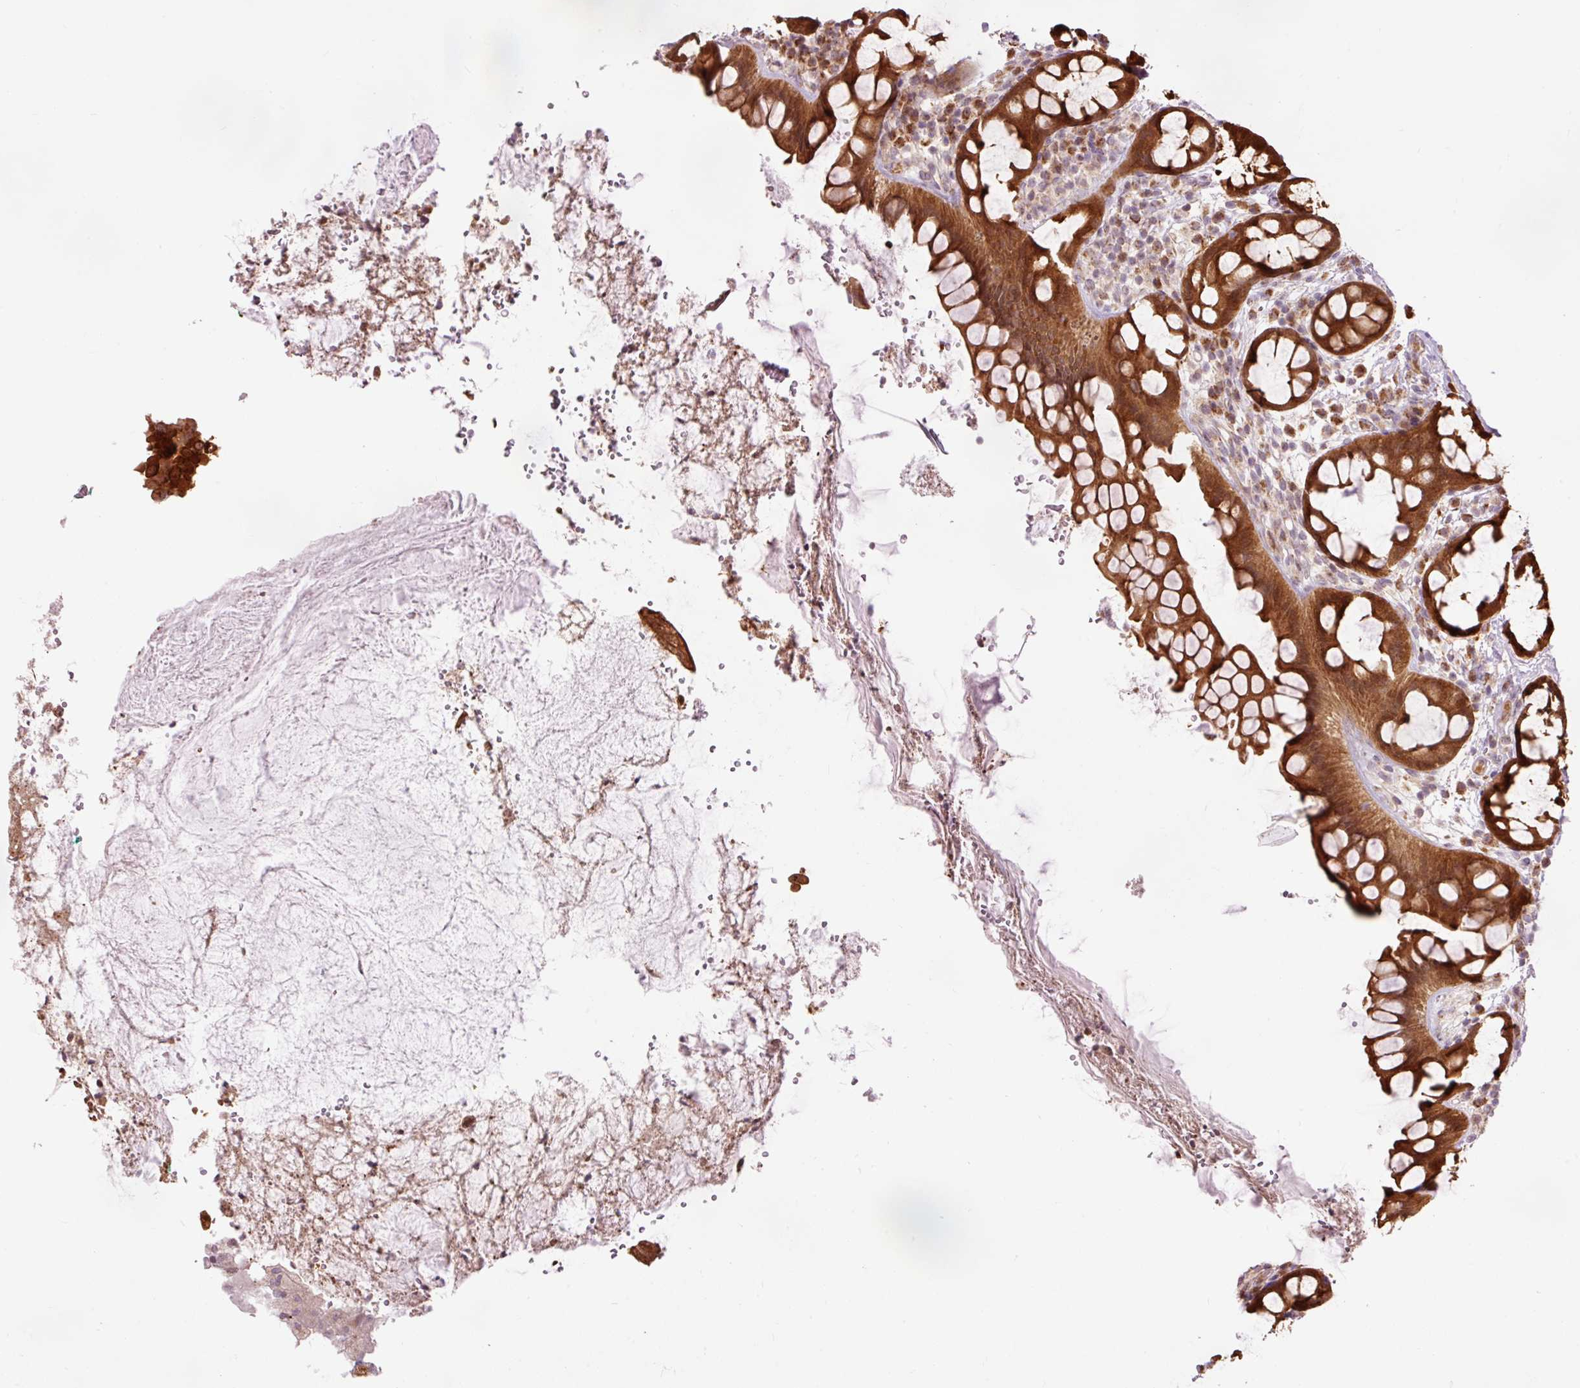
{"staining": {"intensity": "strong", "quantity": ">75%", "location": "cytoplasmic/membranous"}, "tissue": "rectum", "cell_type": "Glandular cells", "image_type": "normal", "snomed": [{"axis": "morphology", "description": "Normal tissue, NOS"}, {"axis": "topography", "description": "Rectum"}, {"axis": "topography", "description": "Peripheral nerve tissue"}], "caption": "Rectum was stained to show a protein in brown. There is high levels of strong cytoplasmic/membranous staining in about >75% of glandular cells.", "gene": "PRDX5", "patient": {"sex": "female", "age": 69}}